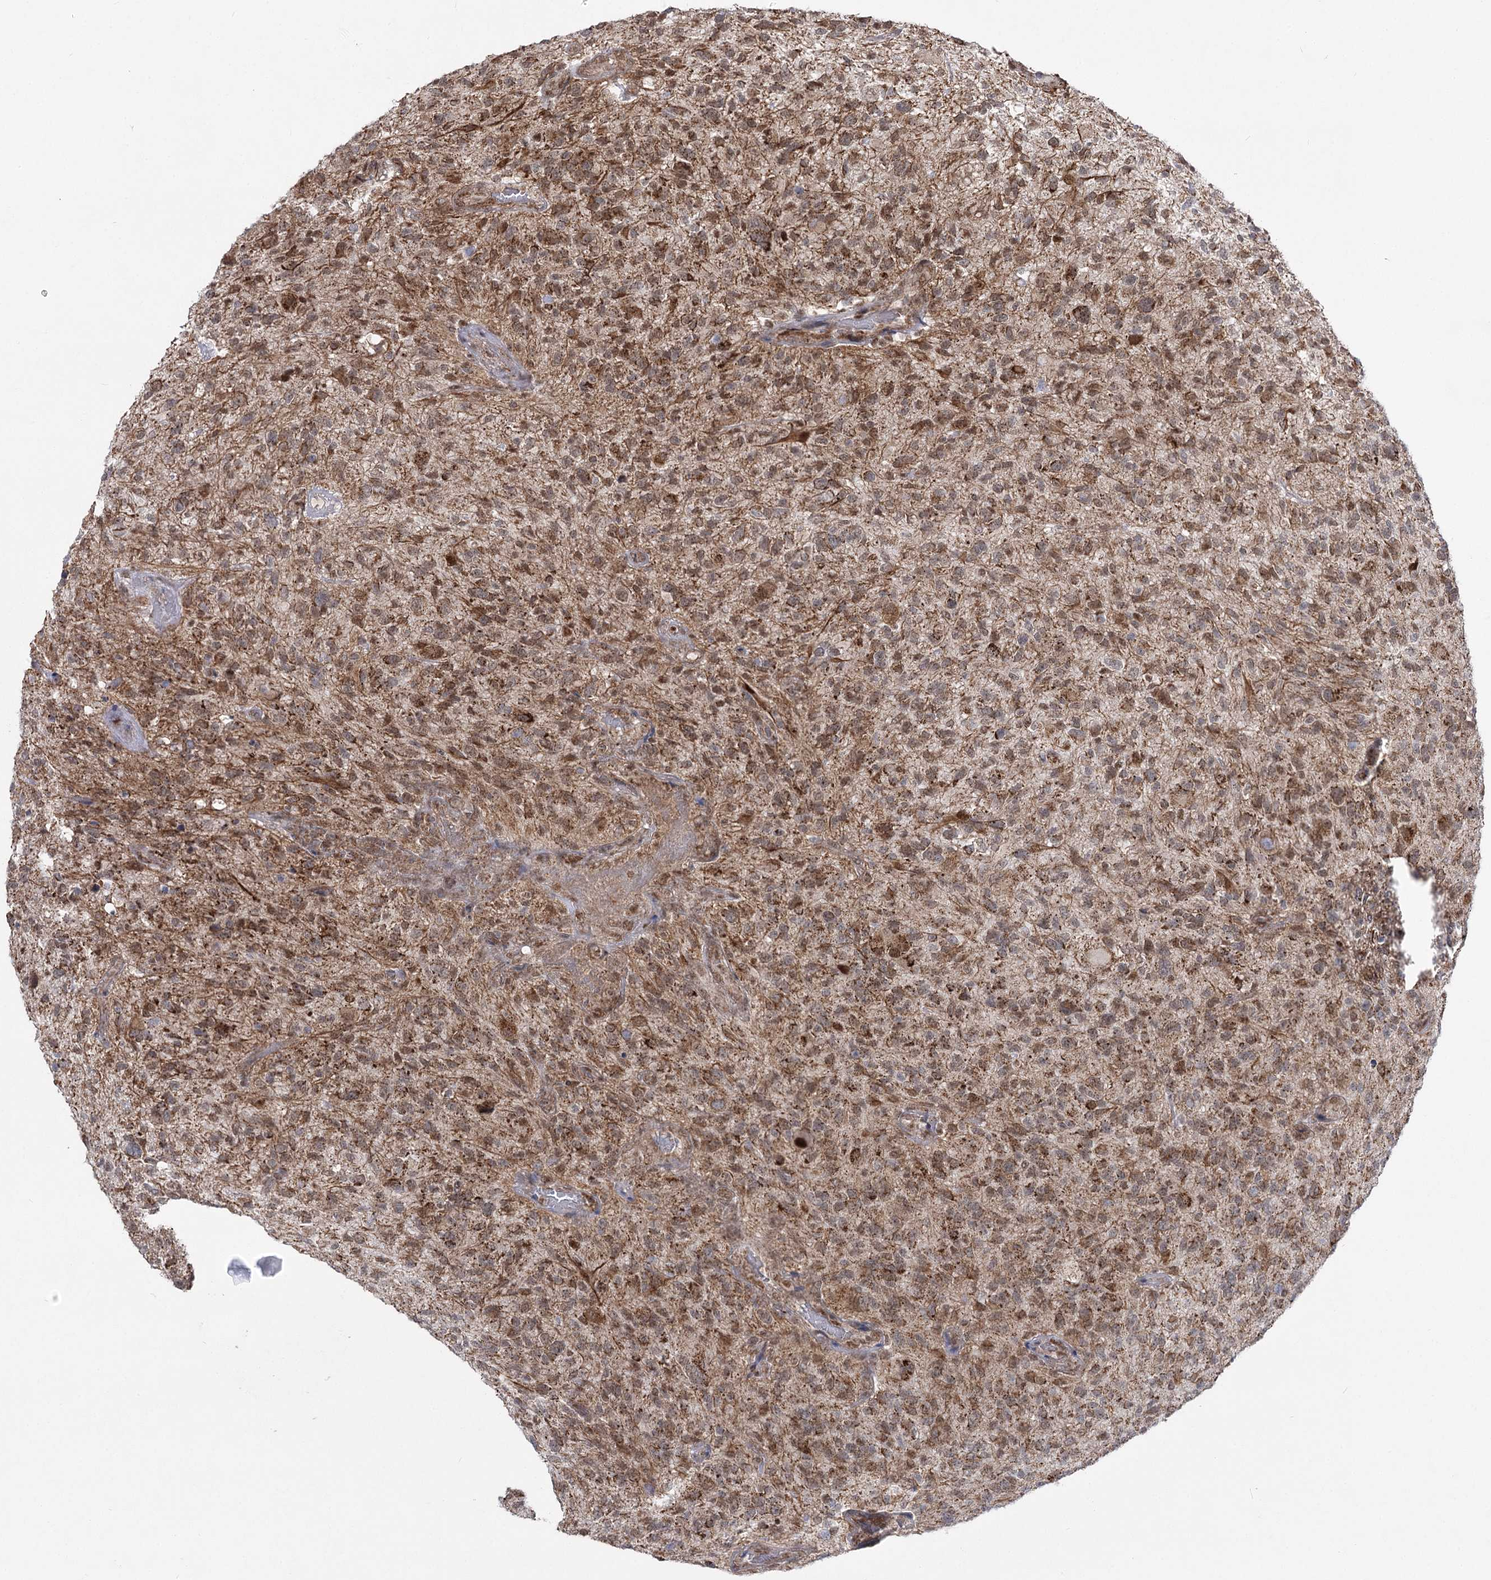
{"staining": {"intensity": "moderate", "quantity": ">75%", "location": "cytoplasmic/membranous,nuclear"}, "tissue": "glioma", "cell_type": "Tumor cells", "image_type": "cancer", "snomed": [{"axis": "morphology", "description": "Glioma, malignant, High grade"}, {"axis": "topography", "description": "Brain"}], "caption": "Malignant glioma (high-grade) was stained to show a protein in brown. There is medium levels of moderate cytoplasmic/membranous and nuclear staining in about >75% of tumor cells.", "gene": "SLC4A1AP", "patient": {"sex": "male", "age": 47}}